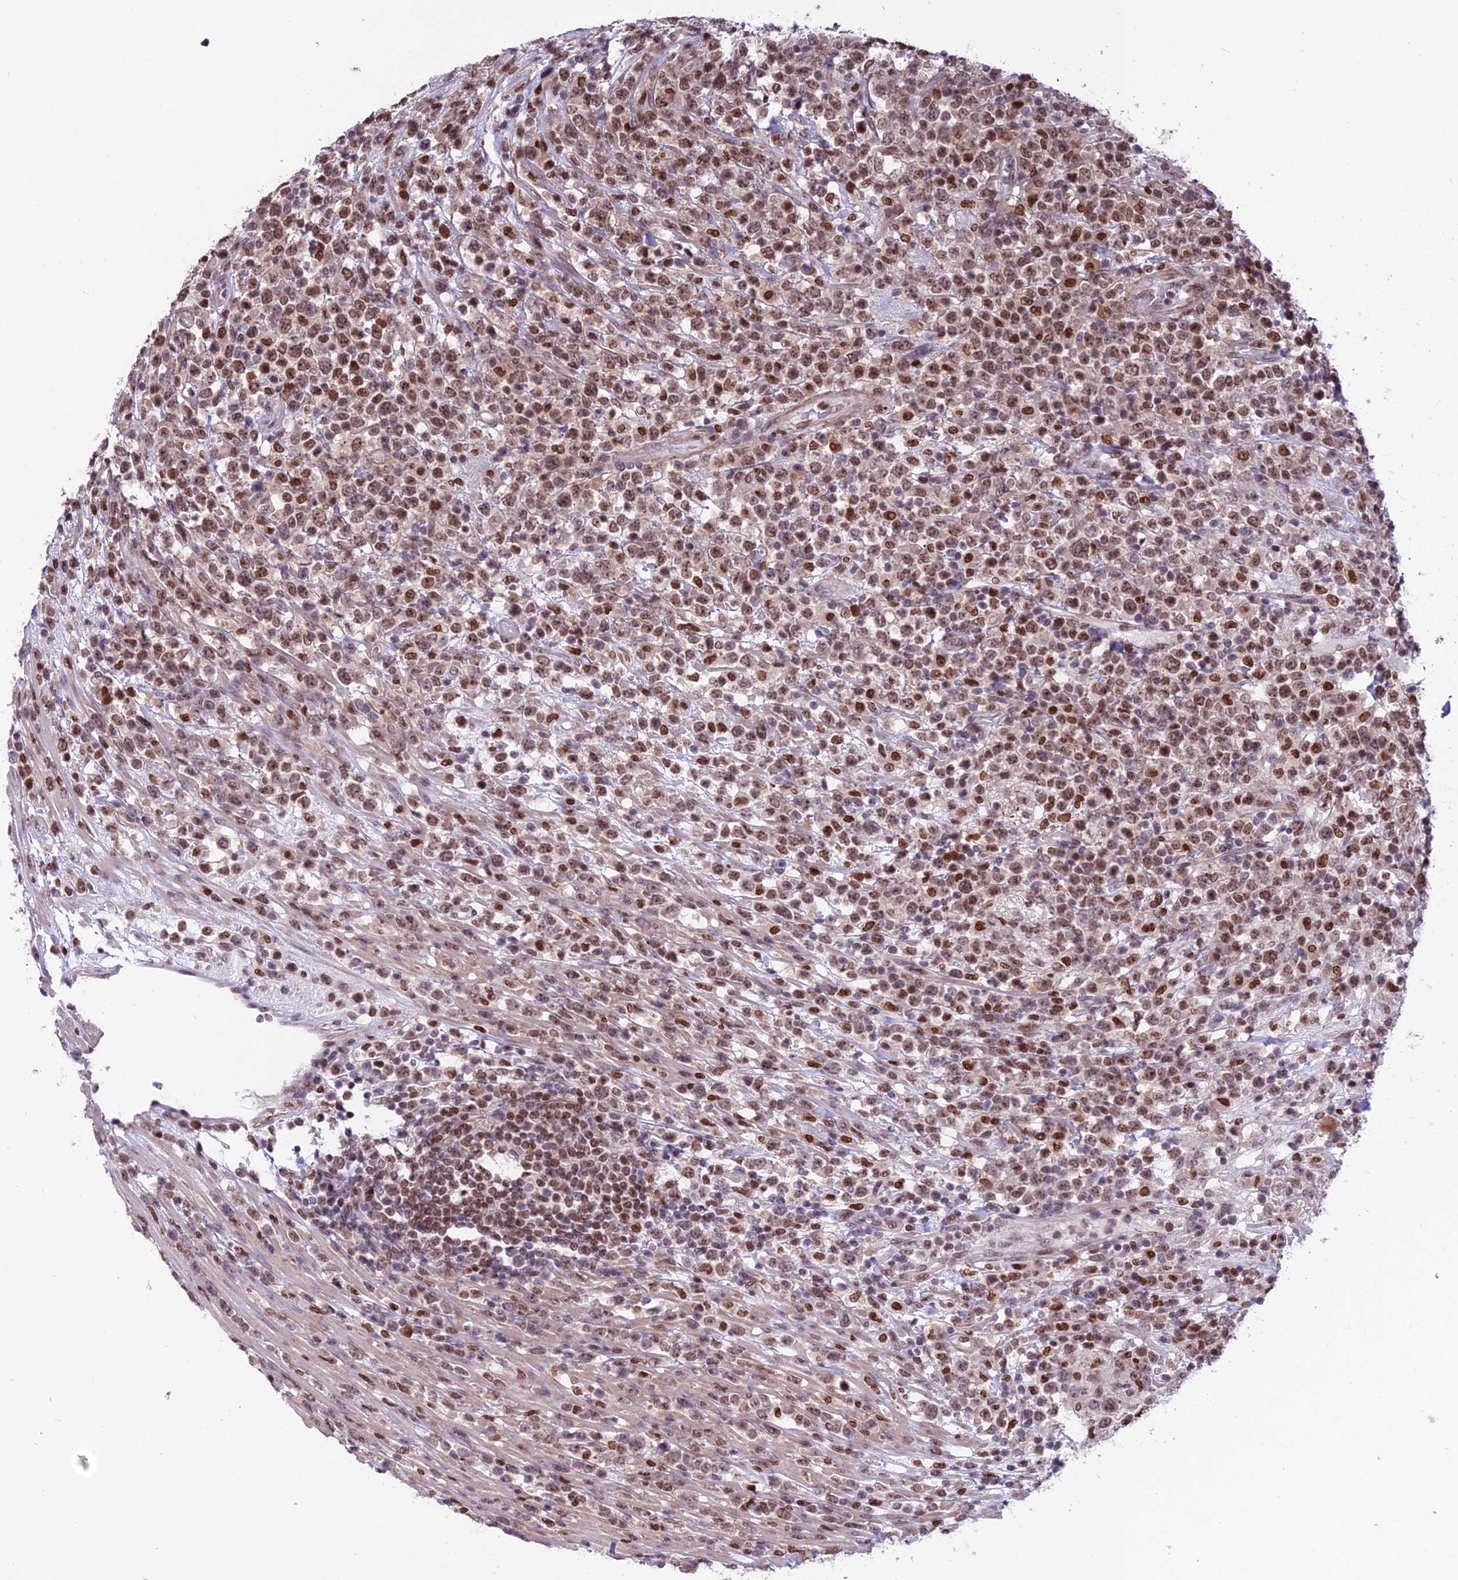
{"staining": {"intensity": "moderate", "quantity": ">75%", "location": "nuclear"}, "tissue": "lymphoma", "cell_type": "Tumor cells", "image_type": "cancer", "snomed": [{"axis": "morphology", "description": "Malignant lymphoma, non-Hodgkin's type, High grade"}, {"axis": "topography", "description": "Colon"}], "caption": "Human malignant lymphoma, non-Hodgkin's type (high-grade) stained for a protein (brown) exhibits moderate nuclear positive staining in approximately >75% of tumor cells.", "gene": "MIS12", "patient": {"sex": "female", "age": 53}}